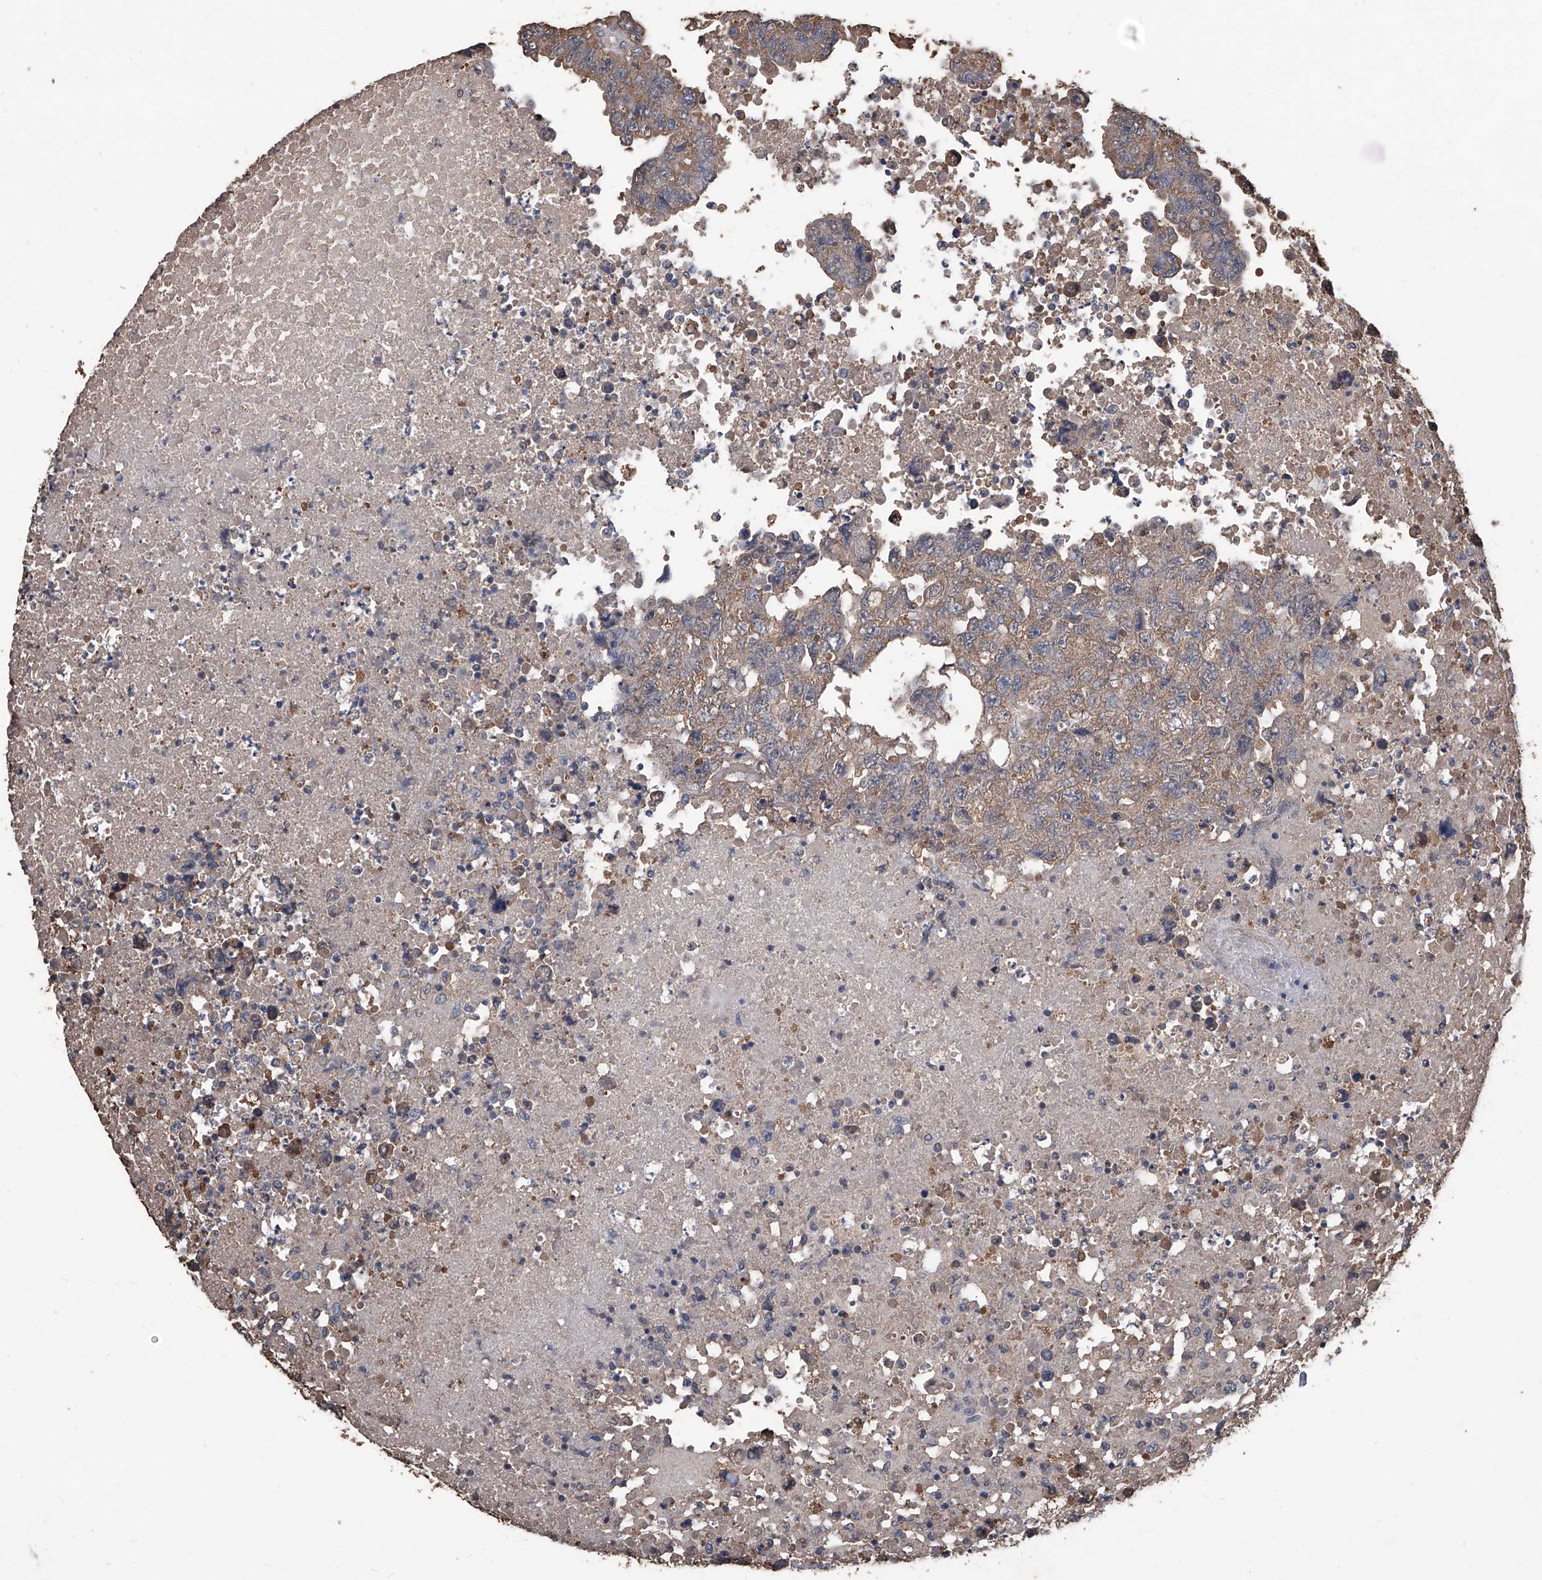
{"staining": {"intensity": "moderate", "quantity": ">75%", "location": "cytoplasmic/membranous"}, "tissue": "testis cancer", "cell_type": "Tumor cells", "image_type": "cancer", "snomed": [{"axis": "morphology", "description": "Necrosis, NOS"}, {"axis": "morphology", "description": "Carcinoma, Embryonal, NOS"}, {"axis": "topography", "description": "Testis"}], "caption": "Moderate cytoplasmic/membranous expression is seen in approximately >75% of tumor cells in testis cancer.", "gene": "STARD7", "patient": {"sex": "male", "age": 19}}